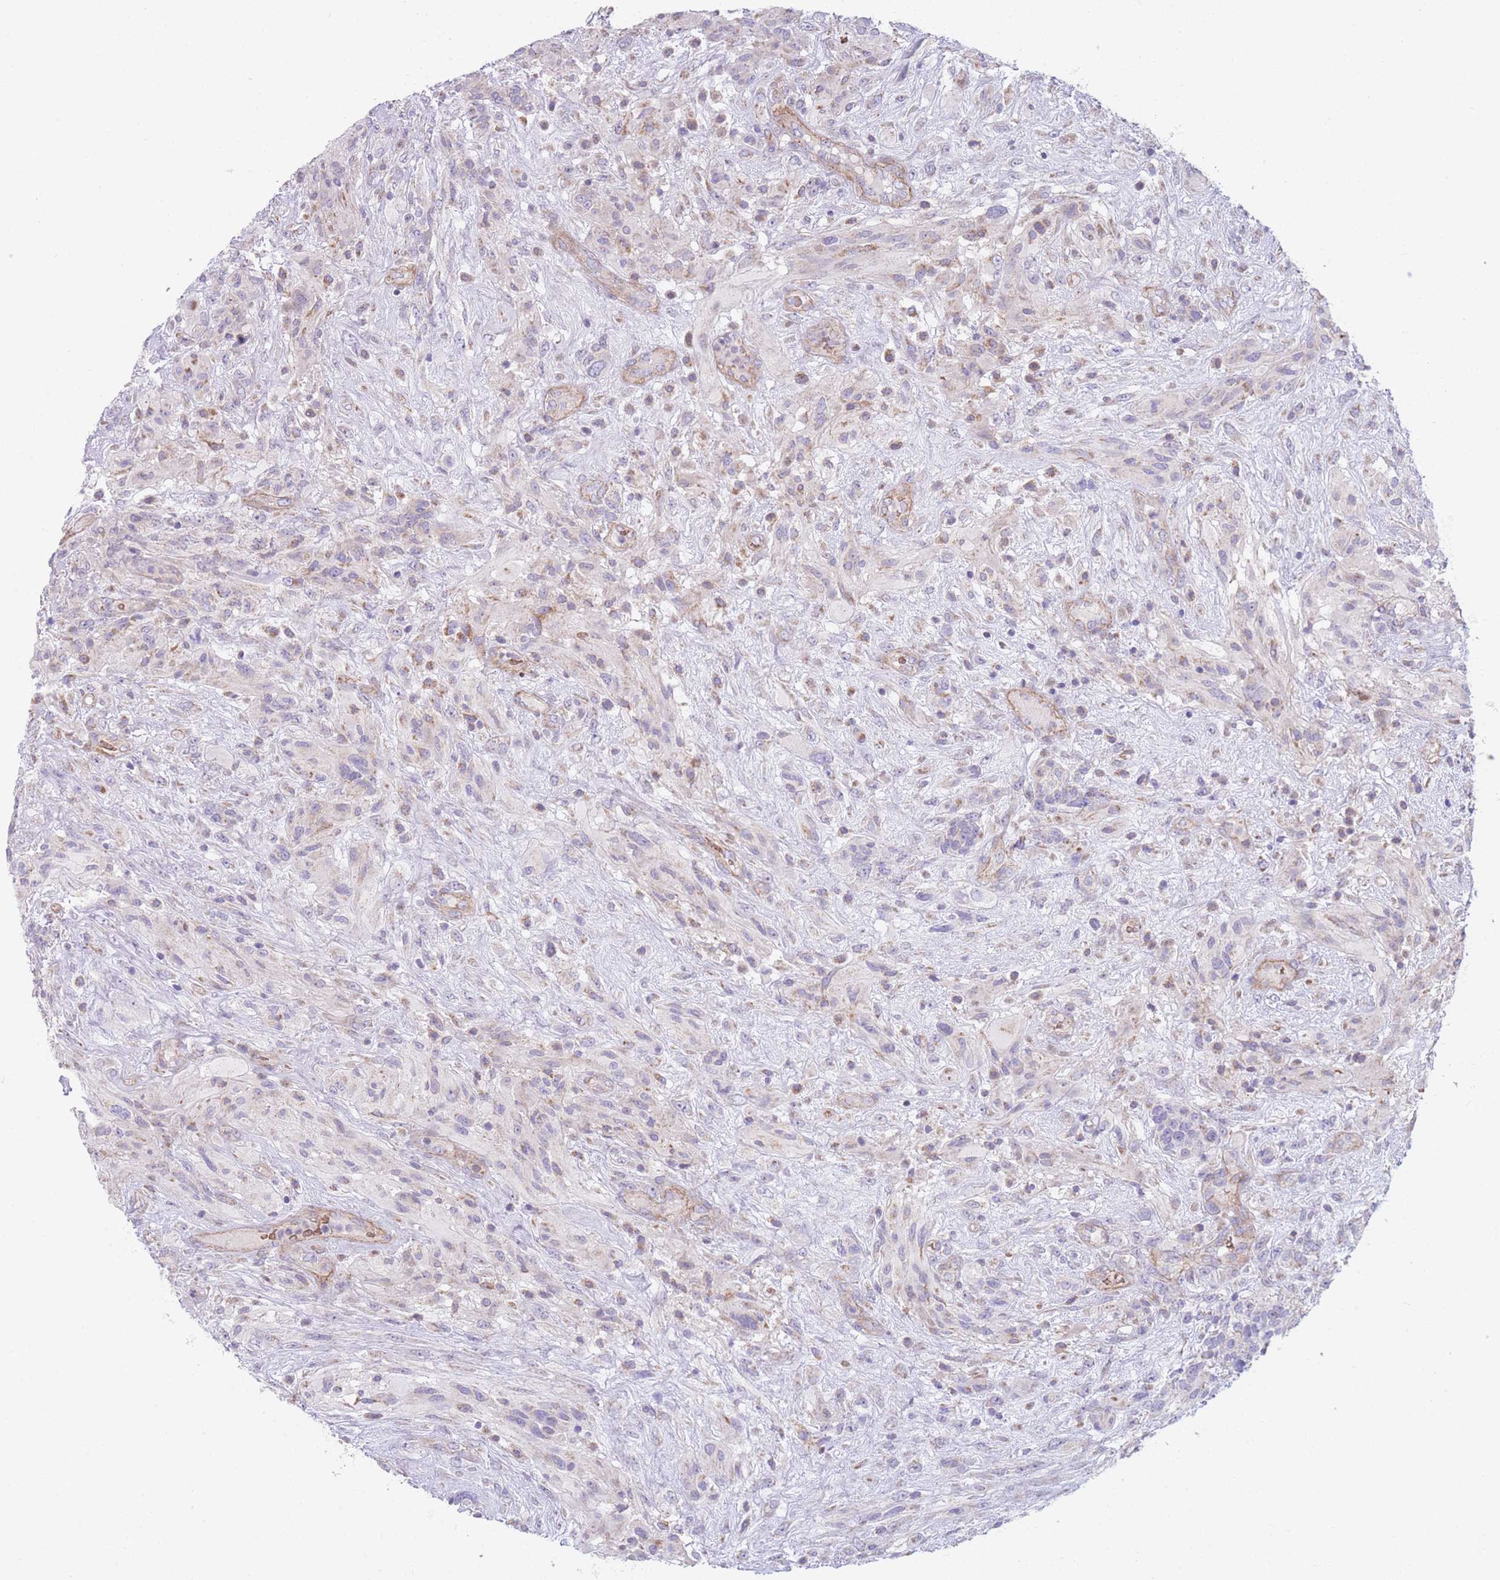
{"staining": {"intensity": "negative", "quantity": "none", "location": "none"}, "tissue": "glioma", "cell_type": "Tumor cells", "image_type": "cancer", "snomed": [{"axis": "morphology", "description": "Glioma, malignant, High grade"}, {"axis": "topography", "description": "Brain"}], "caption": "The histopathology image displays no staining of tumor cells in malignant glioma (high-grade).", "gene": "SMPD4", "patient": {"sex": "male", "age": 61}}